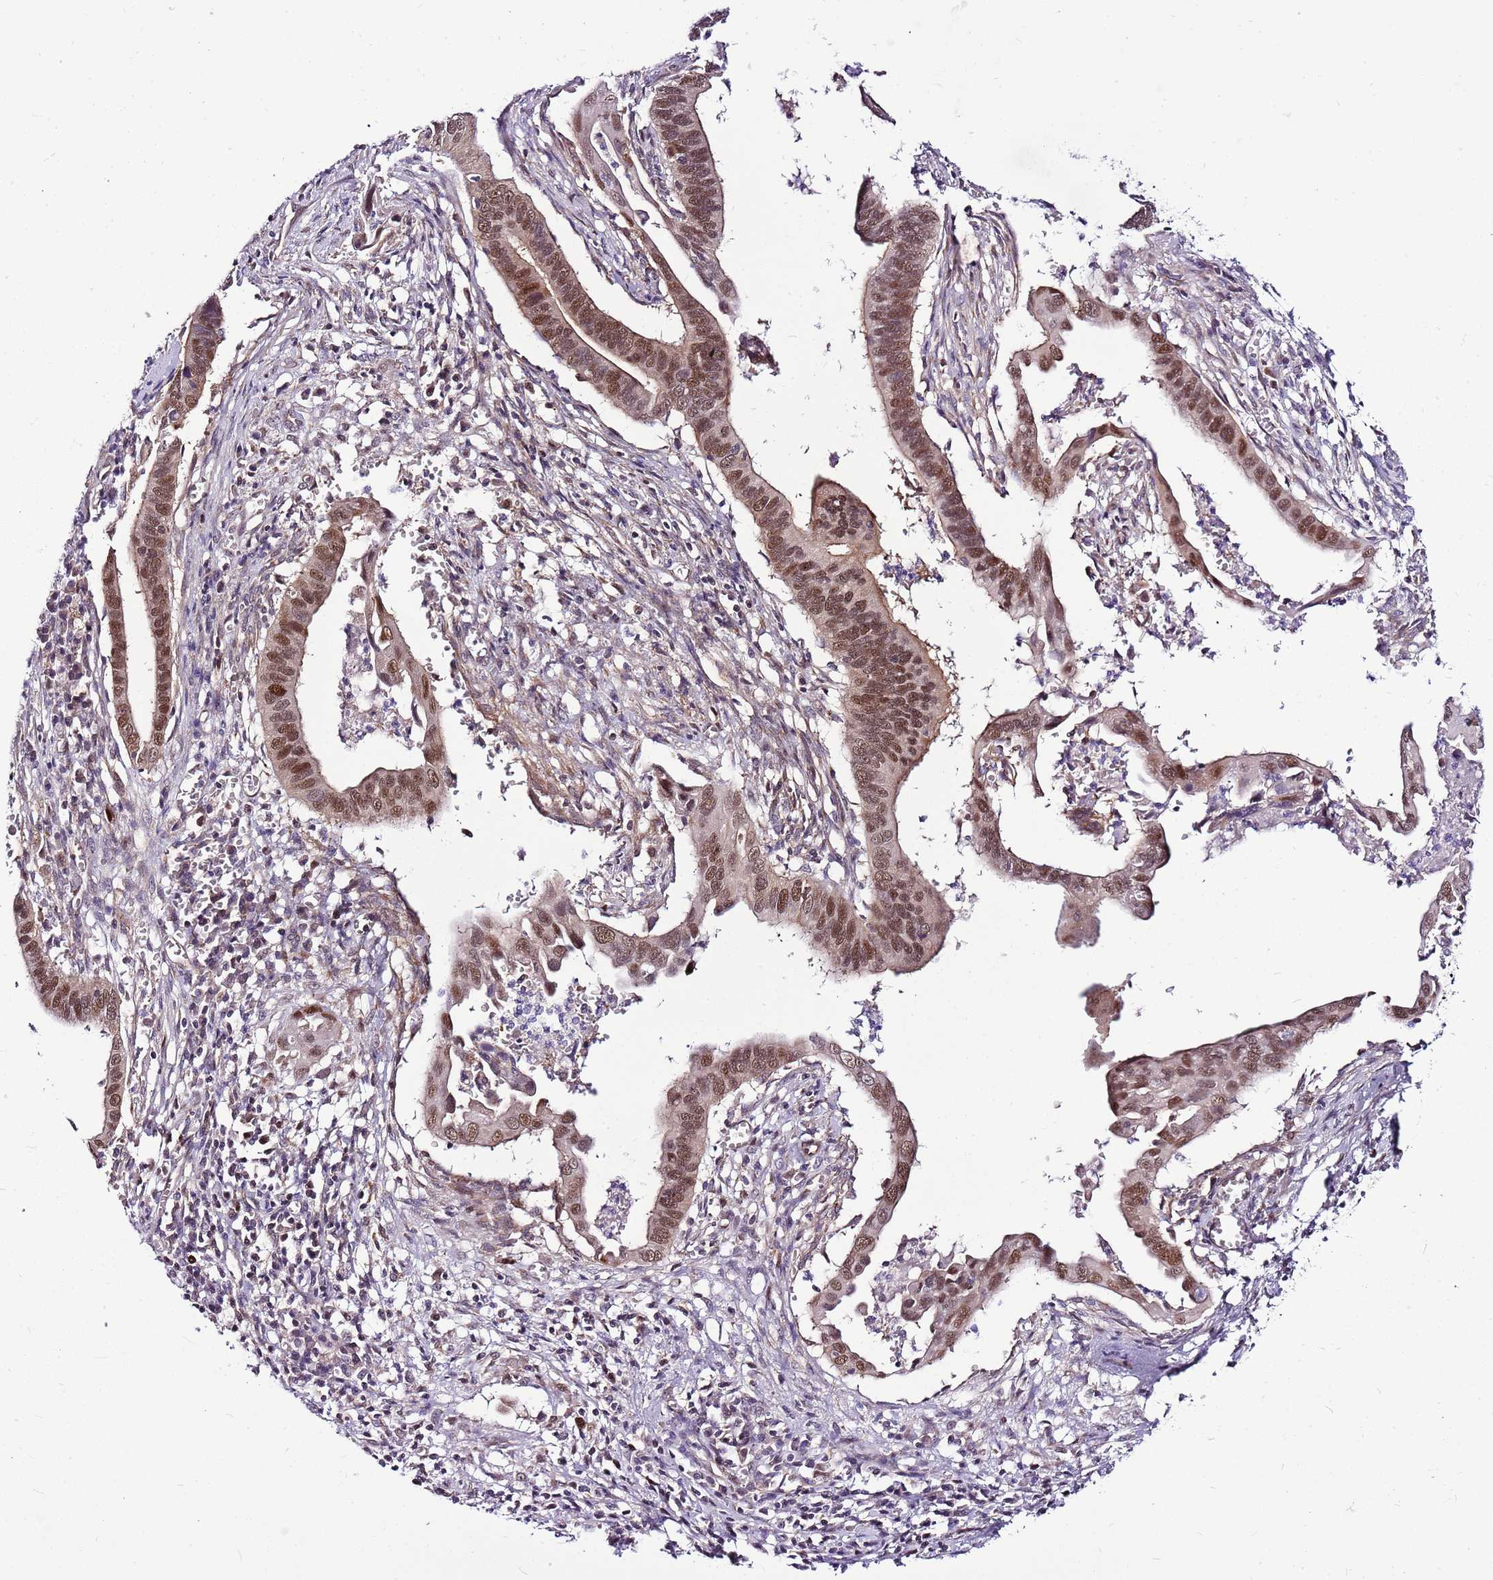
{"staining": {"intensity": "moderate", "quantity": ">75%", "location": "cytoplasmic/membranous,nuclear"}, "tissue": "cervical cancer", "cell_type": "Tumor cells", "image_type": "cancer", "snomed": [{"axis": "morphology", "description": "Adenocarcinoma, NOS"}, {"axis": "topography", "description": "Cervix"}], "caption": "This histopathology image exhibits immunohistochemistry (IHC) staining of human cervical cancer (adenocarcinoma), with medium moderate cytoplasmic/membranous and nuclear positivity in about >75% of tumor cells.", "gene": "POLE3", "patient": {"sex": "female", "age": 42}}